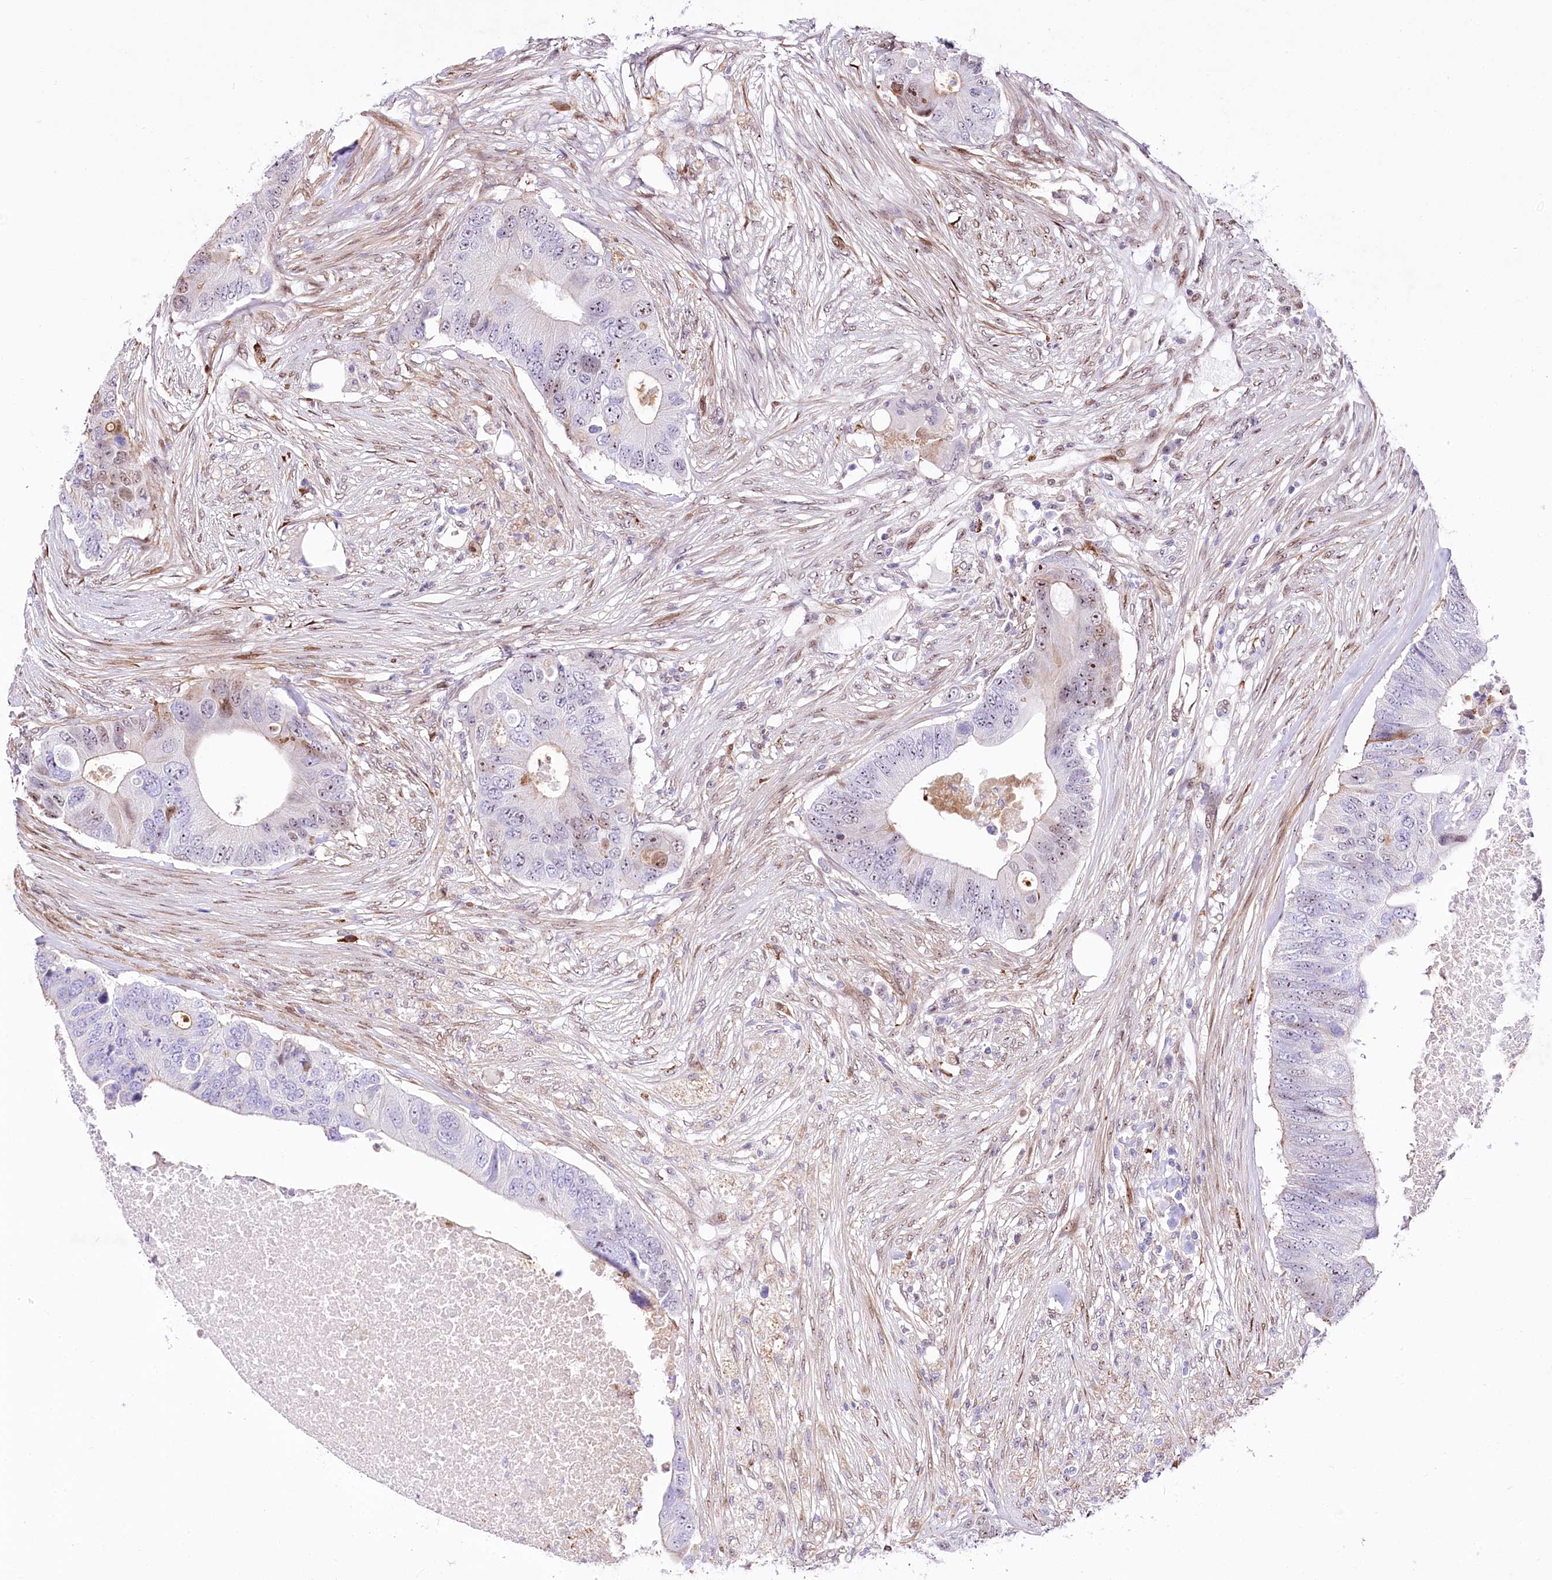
{"staining": {"intensity": "moderate", "quantity": "25%-75%", "location": "cytoplasmic/membranous,nuclear"}, "tissue": "colorectal cancer", "cell_type": "Tumor cells", "image_type": "cancer", "snomed": [{"axis": "morphology", "description": "Adenocarcinoma, NOS"}, {"axis": "topography", "description": "Colon"}], "caption": "Immunohistochemistry (DAB) staining of colorectal adenocarcinoma displays moderate cytoplasmic/membranous and nuclear protein expression in approximately 25%-75% of tumor cells.", "gene": "PTMS", "patient": {"sex": "male", "age": 71}}